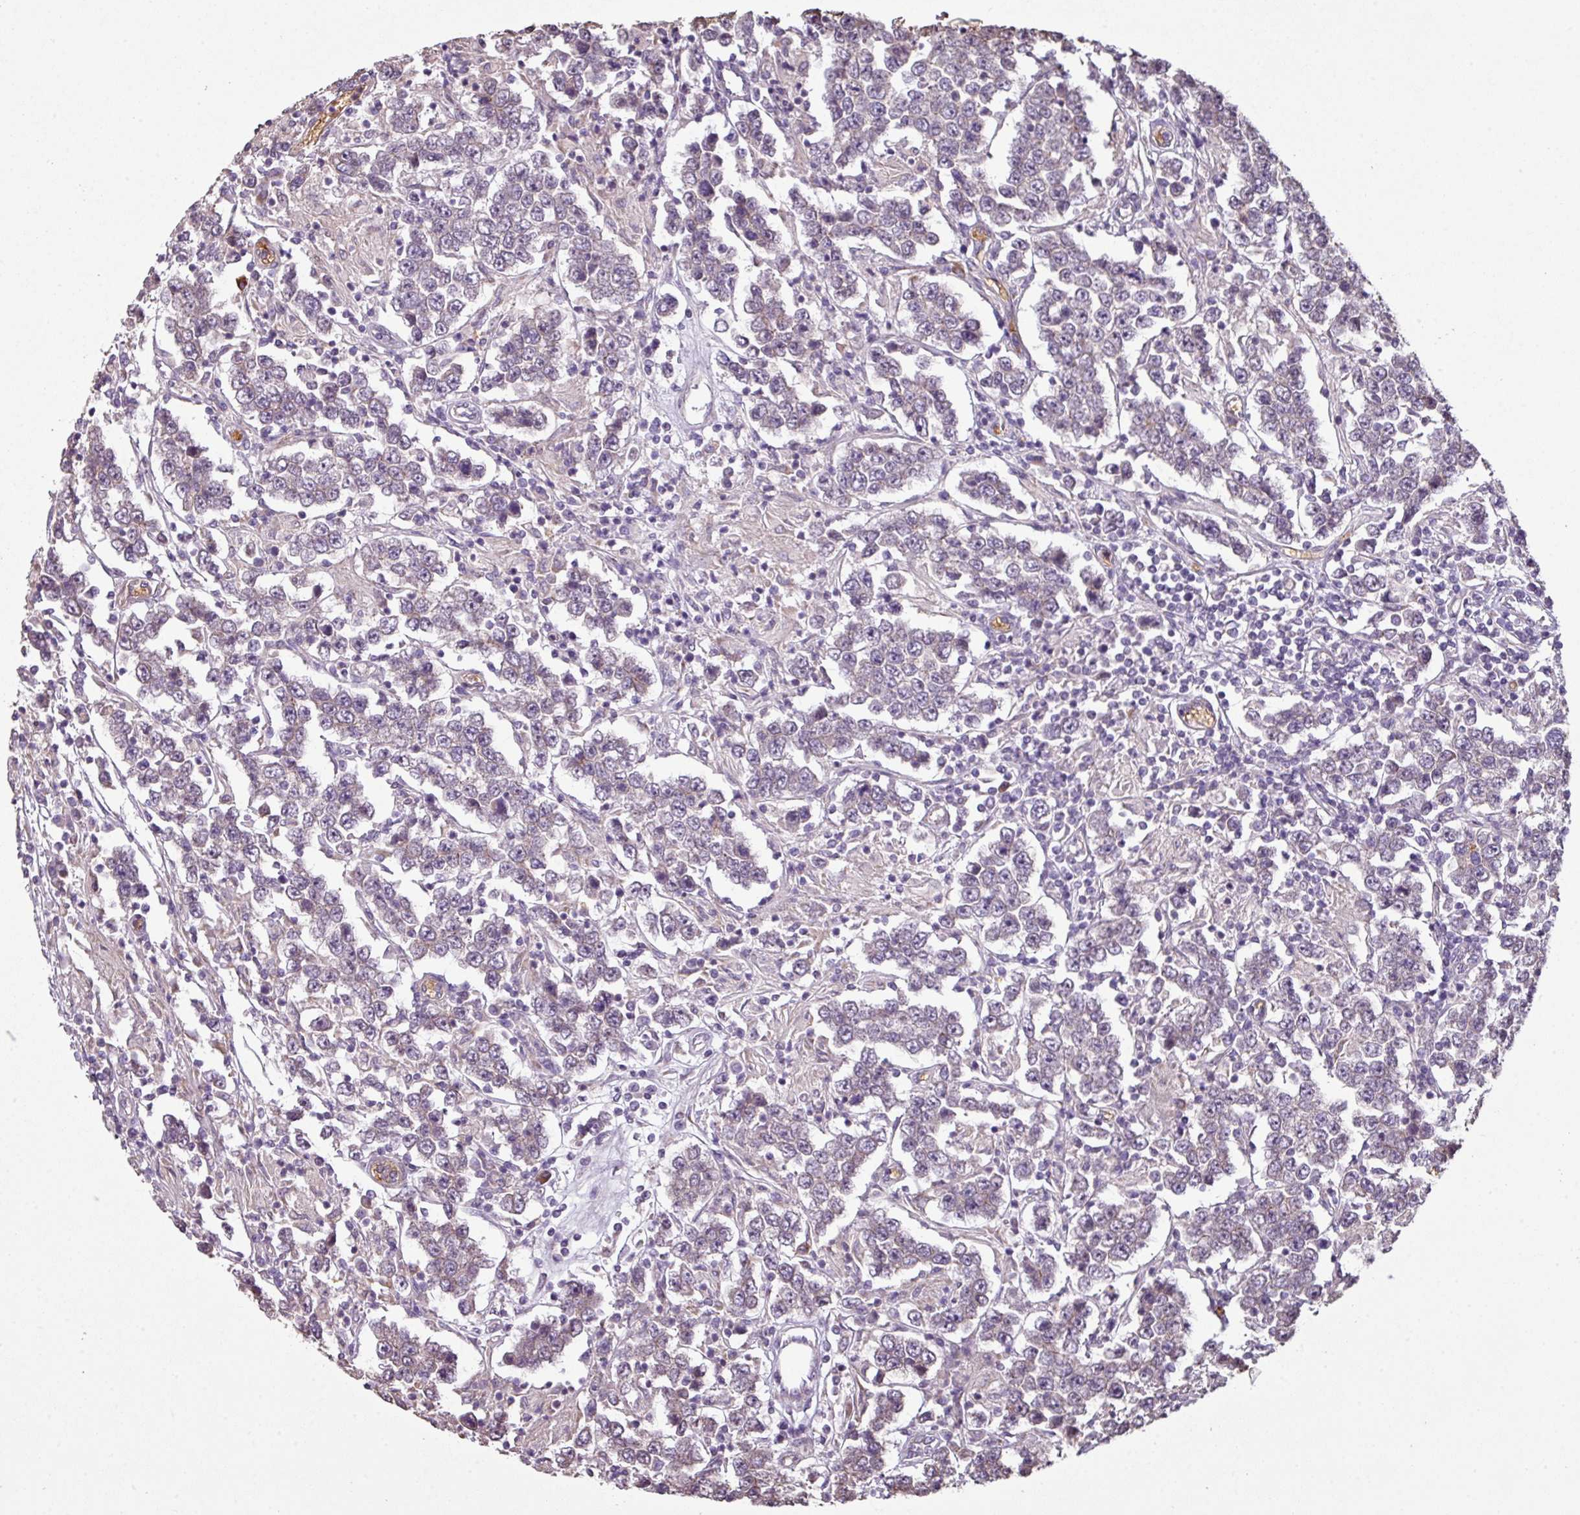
{"staining": {"intensity": "negative", "quantity": "none", "location": "none"}, "tissue": "testis cancer", "cell_type": "Tumor cells", "image_type": "cancer", "snomed": [{"axis": "morphology", "description": "Normal tissue, NOS"}, {"axis": "morphology", "description": "Urothelial carcinoma, High grade"}, {"axis": "morphology", "description": "Seminoma, NOS"}, {"axis": "morphology", "description": "Carcinoma, Embryonal, NOS"}, {"axis": "topography", "description": "Urinary bladder"}, {"axis": "topography", "description": "Testis"}], "caption": "Micrograph shows no significant protein positivity in tumor cells of high-grade urothelial carcinoma (testis). (Immunohistochemistry, brightfield microscopy, high magnification).", "gene": "NHSL2", "patient": {"sex": "male", "age": 41}}